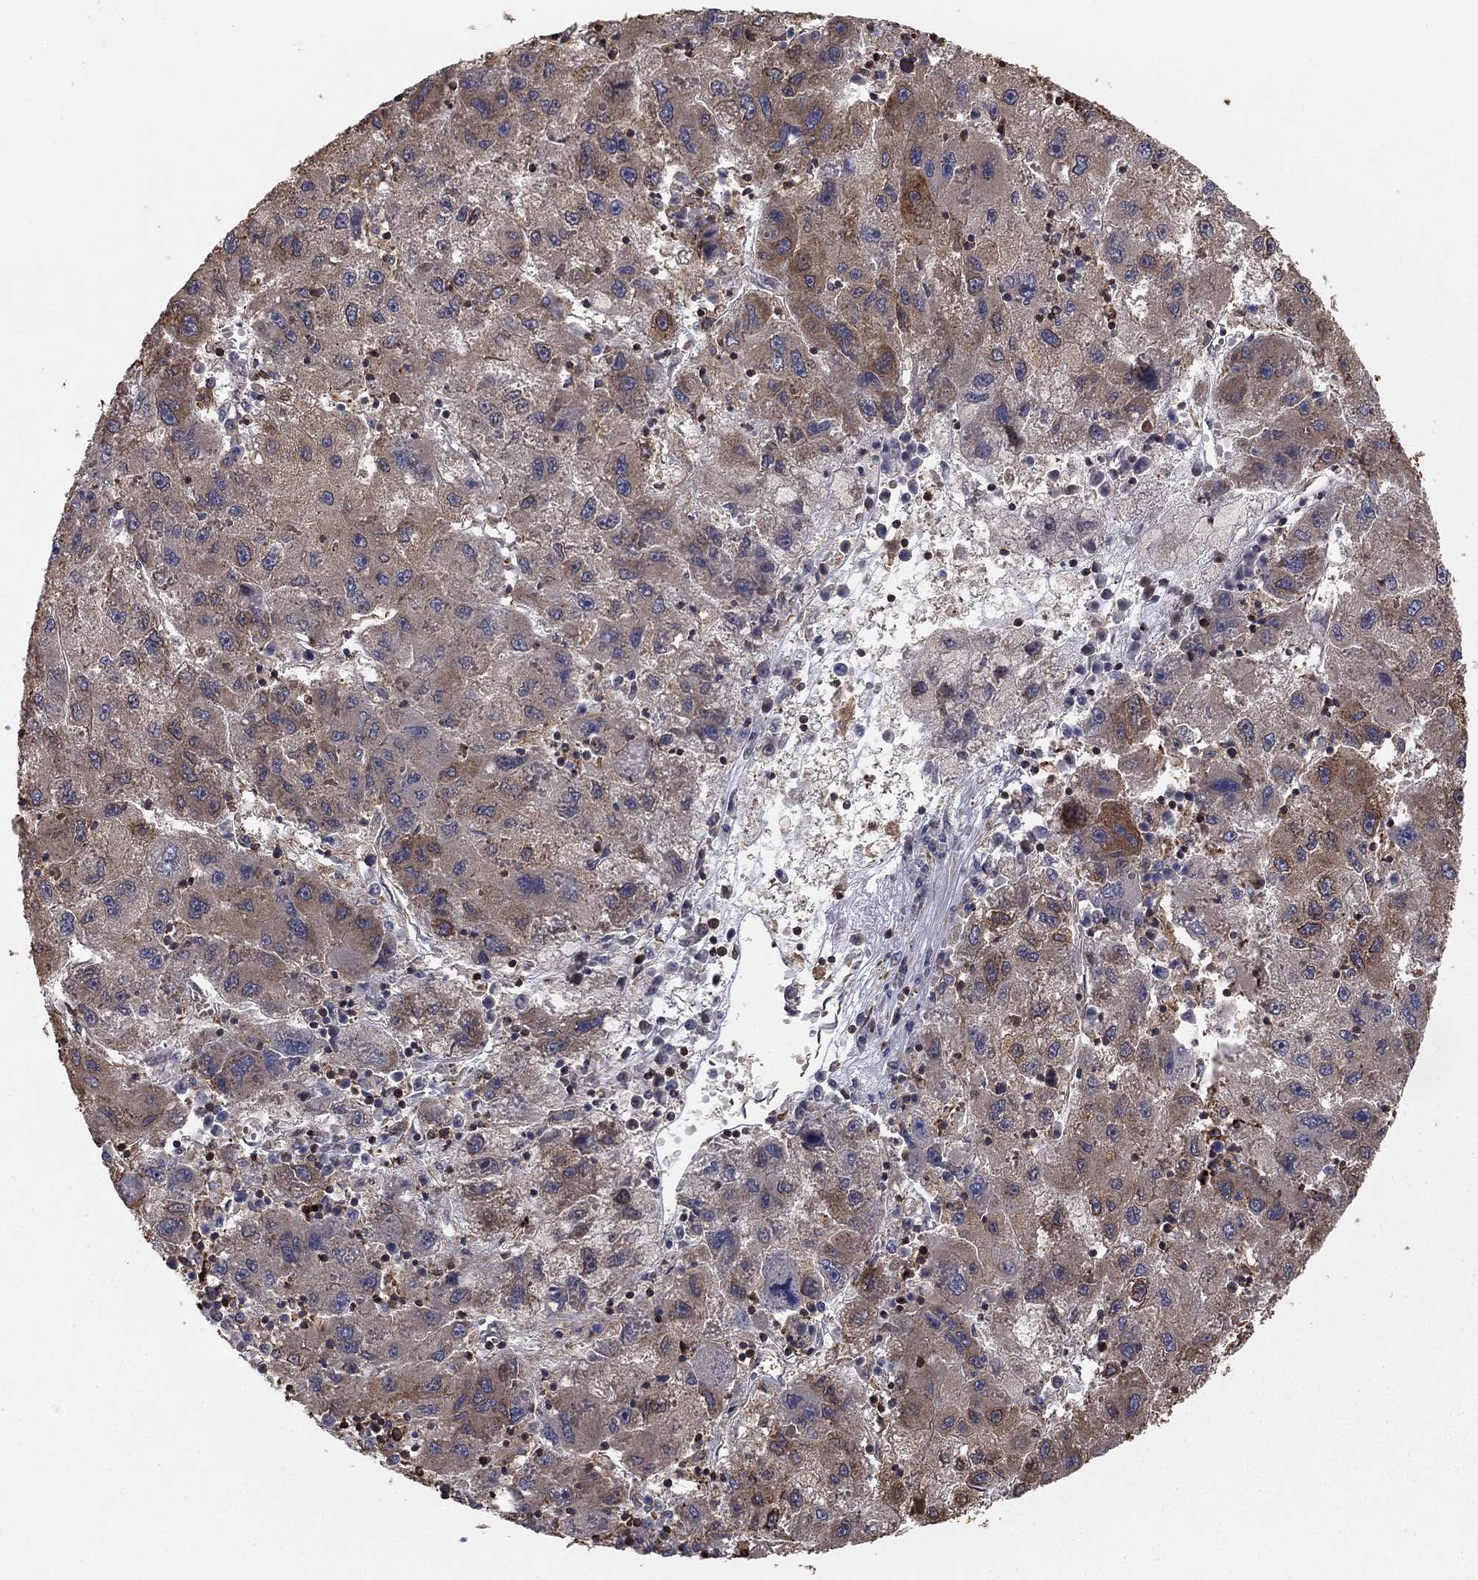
{"staining": {"intensity": "weak", "quantity": "<25%", "location": "cytoplasmic/membranous"}, "tissue": "liver cancer", "cell_type": "Tumor cells", "image_type": "cancer", "snomed": [{"axis": "morphology", "description": "Carcinoma, Hepatocellular, NOS"}, {"axis": "topography", "description": "Liver"}], "caption": "This is an IHC histopathology image of liver hepatocellular carcinoma. There is no positivity in tumor cells.", "gene": "HABP4", "patient": {"sex": "male", "age": 75}}